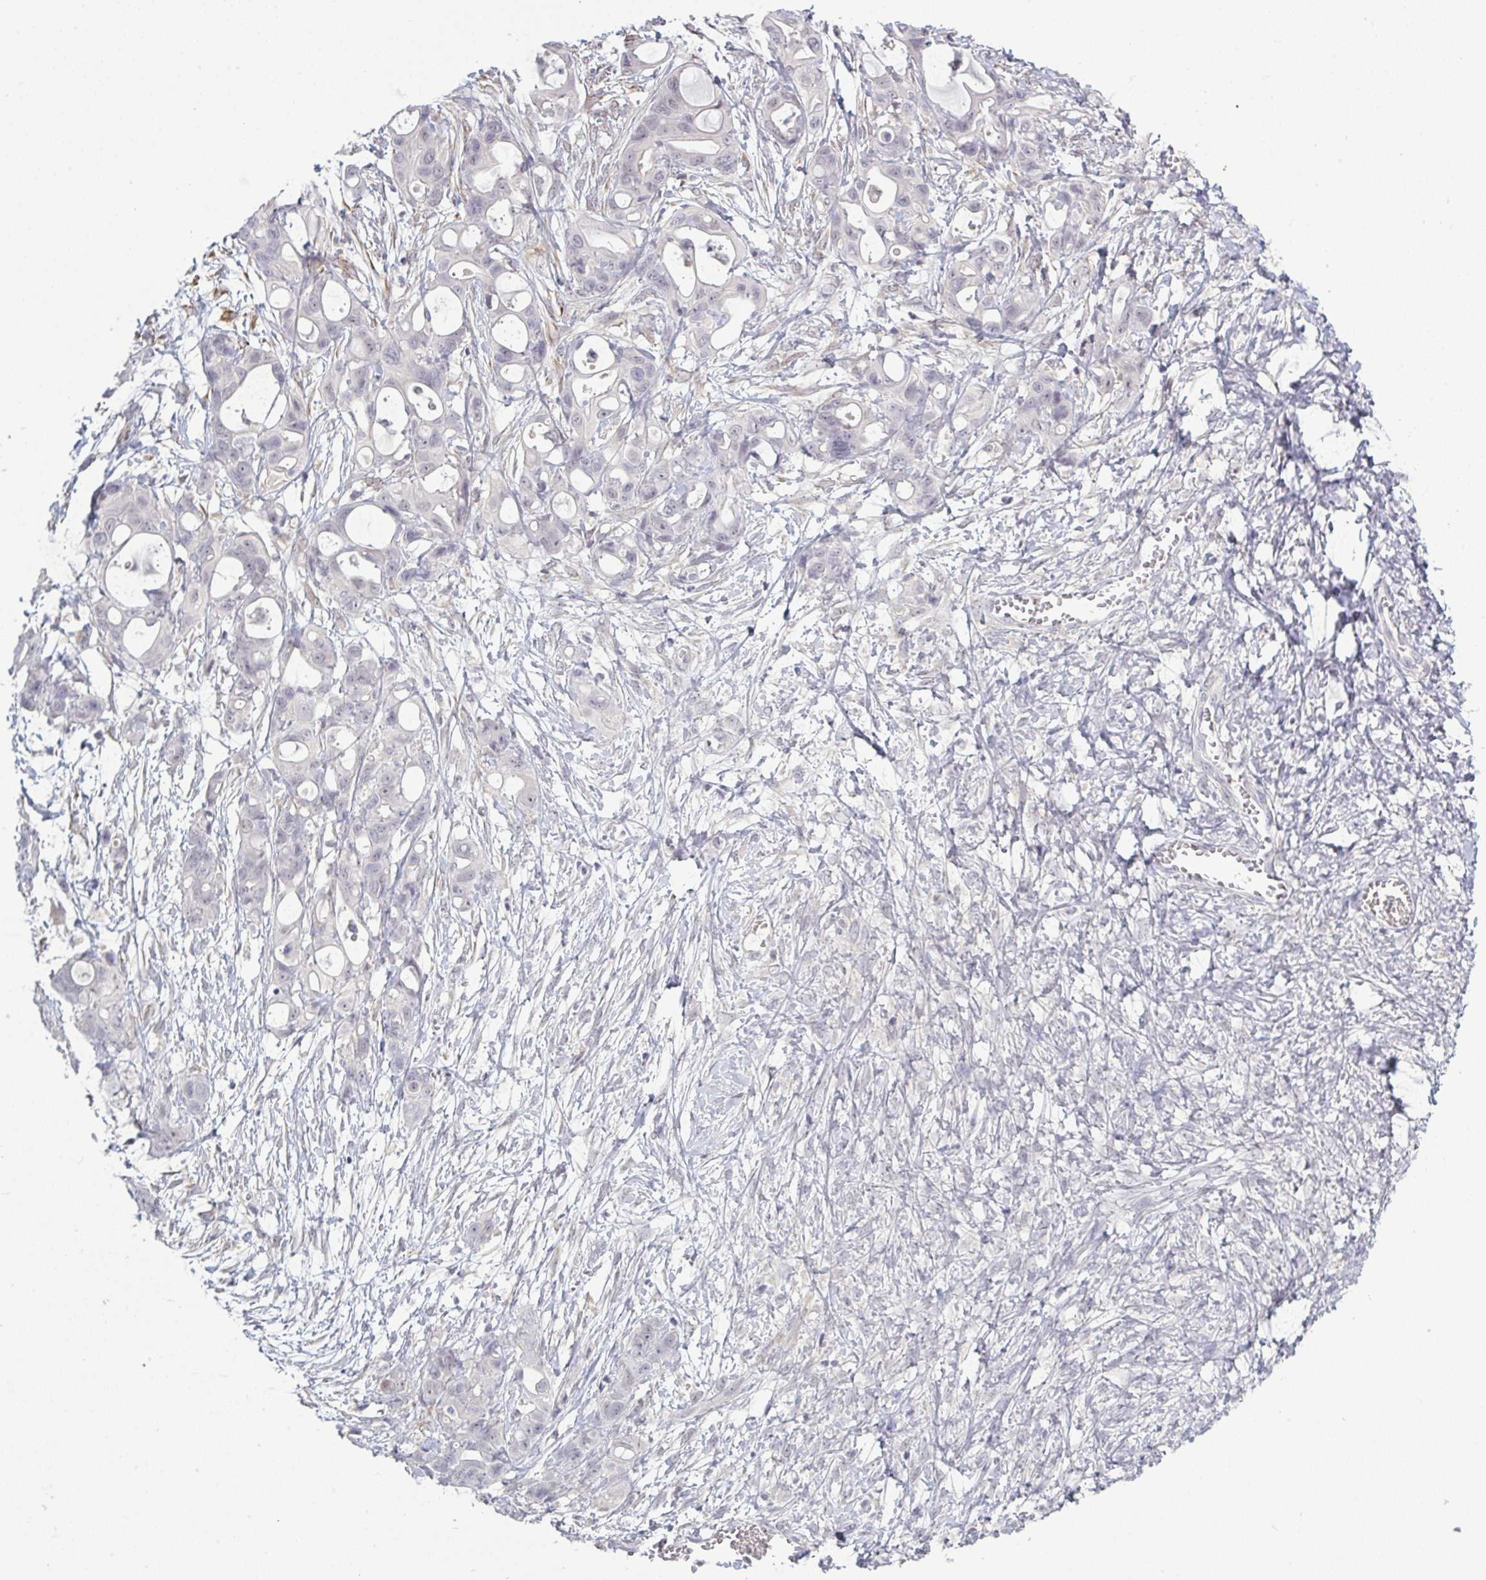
{"staining": {"intensity": "negative", "quantity": "none", "location": "none"}, "tissue": "ovarian cancer", "cell_type": "Tumor cells", "image_type": "cancer", "snomed": [{"axis": "morphology", "description": "Cystadenocarcinoma, mucinous, NOS"}, {"axis": "topography", "description": "Ovary"}], "caption": "A micrograph of human mucinous cystadenocarcinoma (ovarian) is negative for staining in tumor cells.", "gene": "ZNF784", "patient": {"sex": "female", "age": 70}}